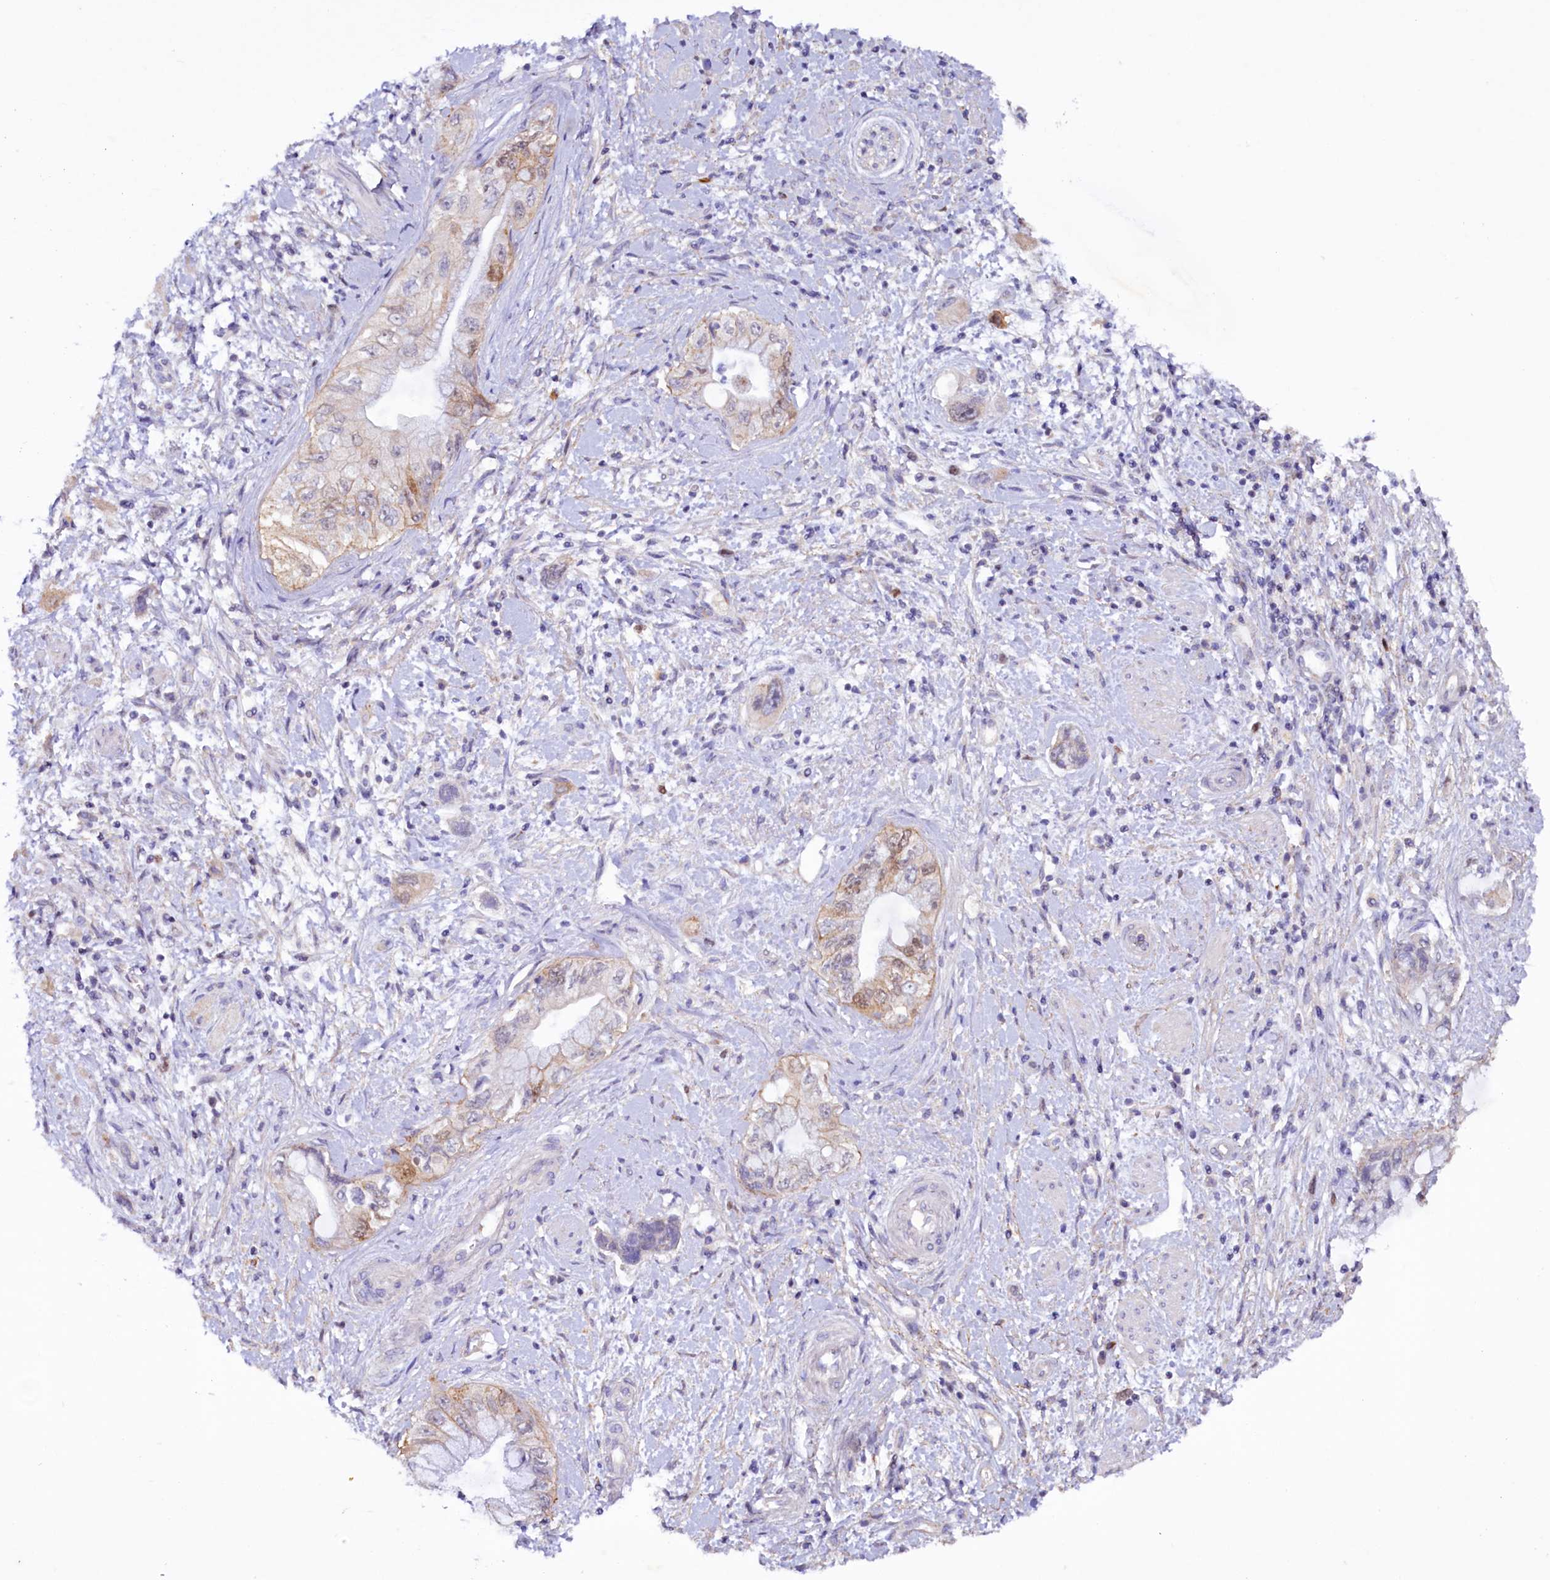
{"staining": {"intensity": "moderate", "quantity": "<25%", "location": "cytoplasmic/membranous,nuclear"}, "tissue": "pancreatic cancer", "cell_type": "Tumor cells", "image_type": "cancer", "snomed": [{"axis": "morphology", "description": "Adenocarcinoma, NOS"}, {"axis": "topography", "description": "Pancreas"}], "caption": "Pancreatic cancer (adenocarcinoma) stained with IHC exhibits moderate cytoplasmic/membranous and nuclear staining in about <25% of tumor cells.", "gene": "FAM111B", "patient": {"sex": "female", "age": 73}}